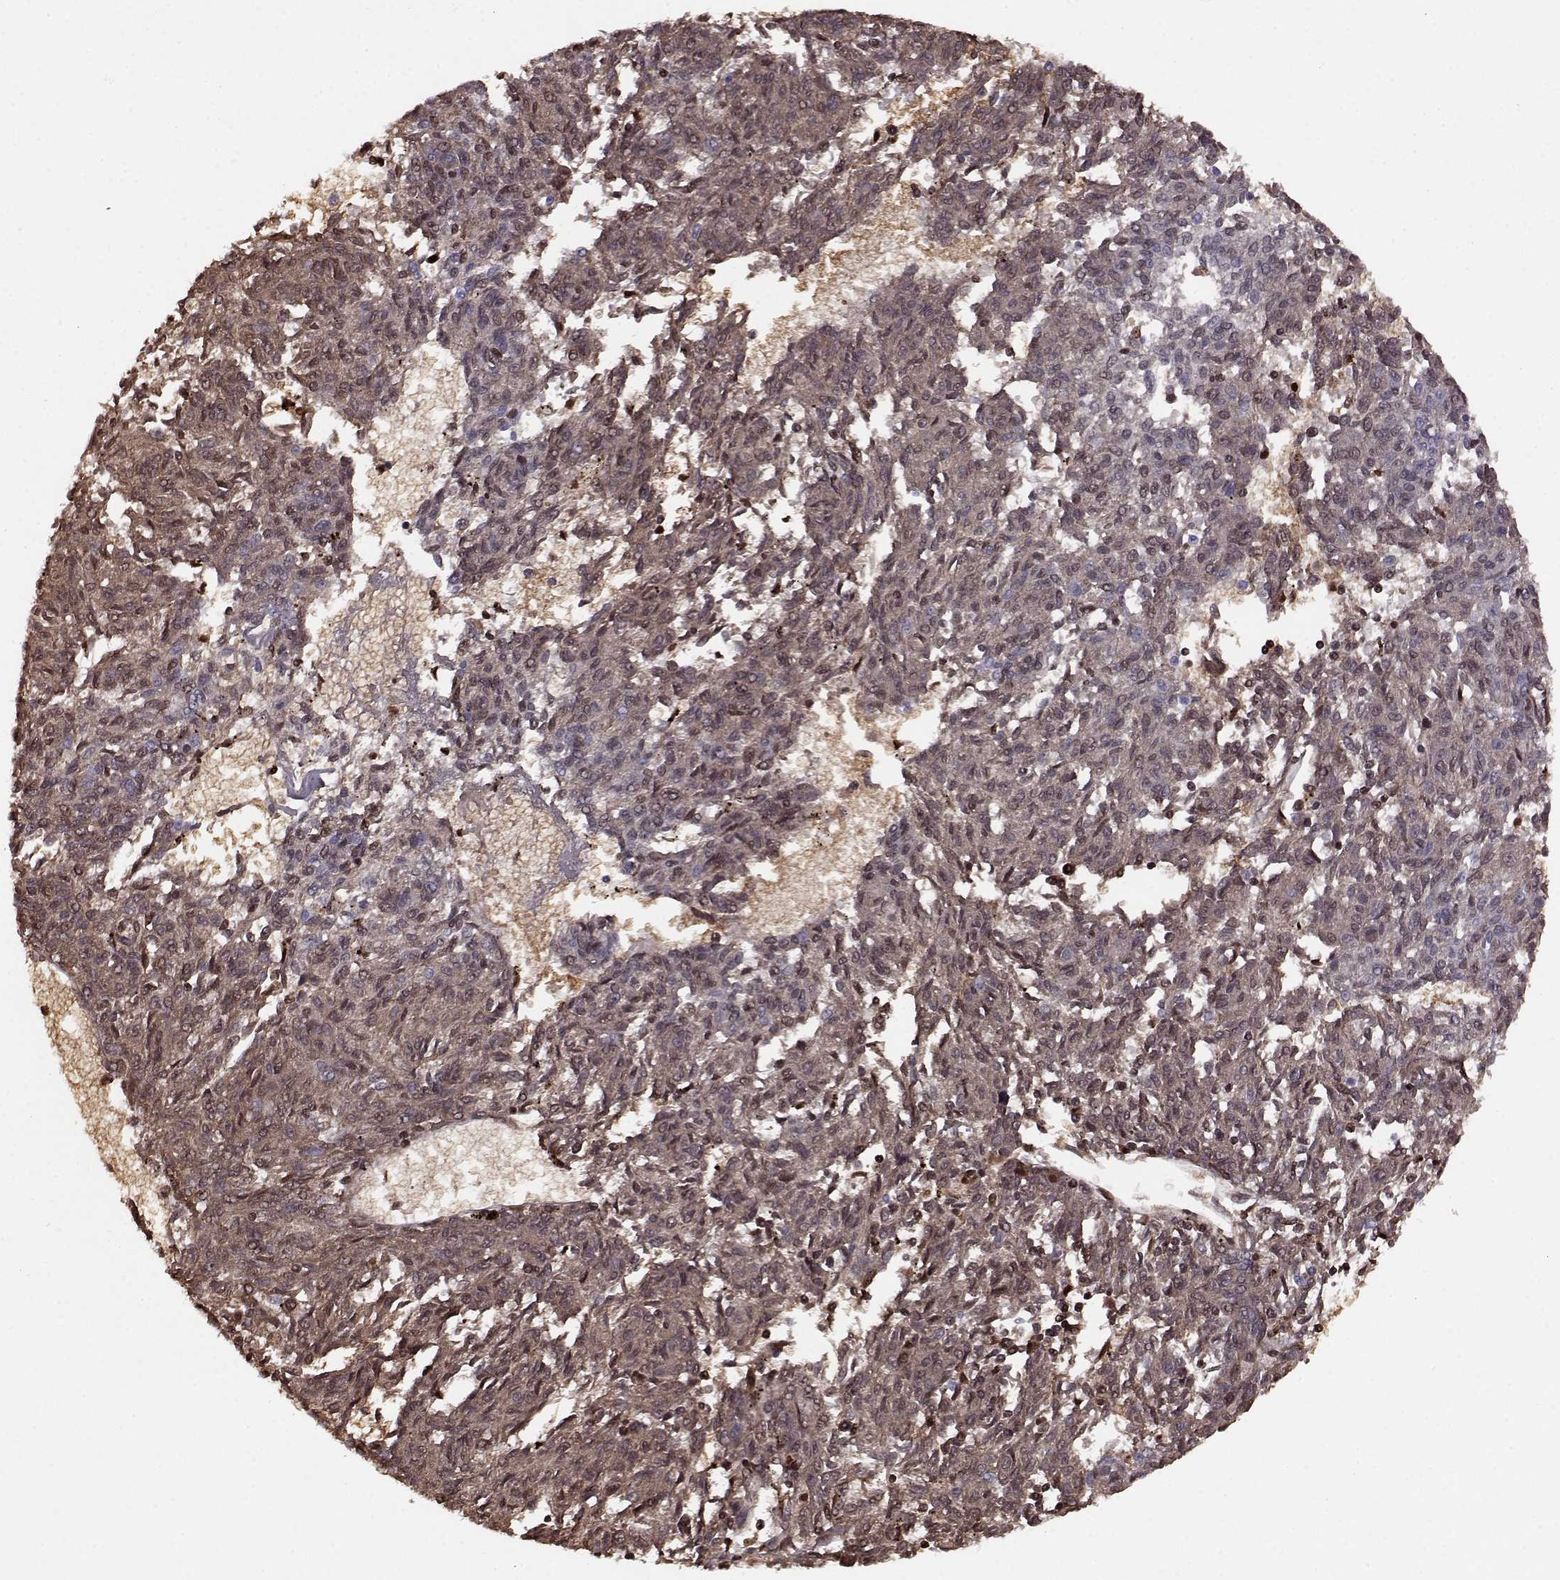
{"staining": {"intensity": "weak", "quantity": "25%-75%", "location": "cytoplasmic/membranous,nuclear"}, "tissue": "melanoma", "cell_type": "Tumor cells", "image_type": "cancer", "snomed": [{"axis": "morphology", "description": "Malignant melanoma, NOS"}, {"axis": "topography", "description": "Skin"}], "caption": "Human melanoma stained for a protein (brown) shows weak cytoplasmic/membranous and nuclear positive staining in about 25%-75% of tumor cells.", "gene": "PROP1", "patient": {"sex": "female", "age": 72}}